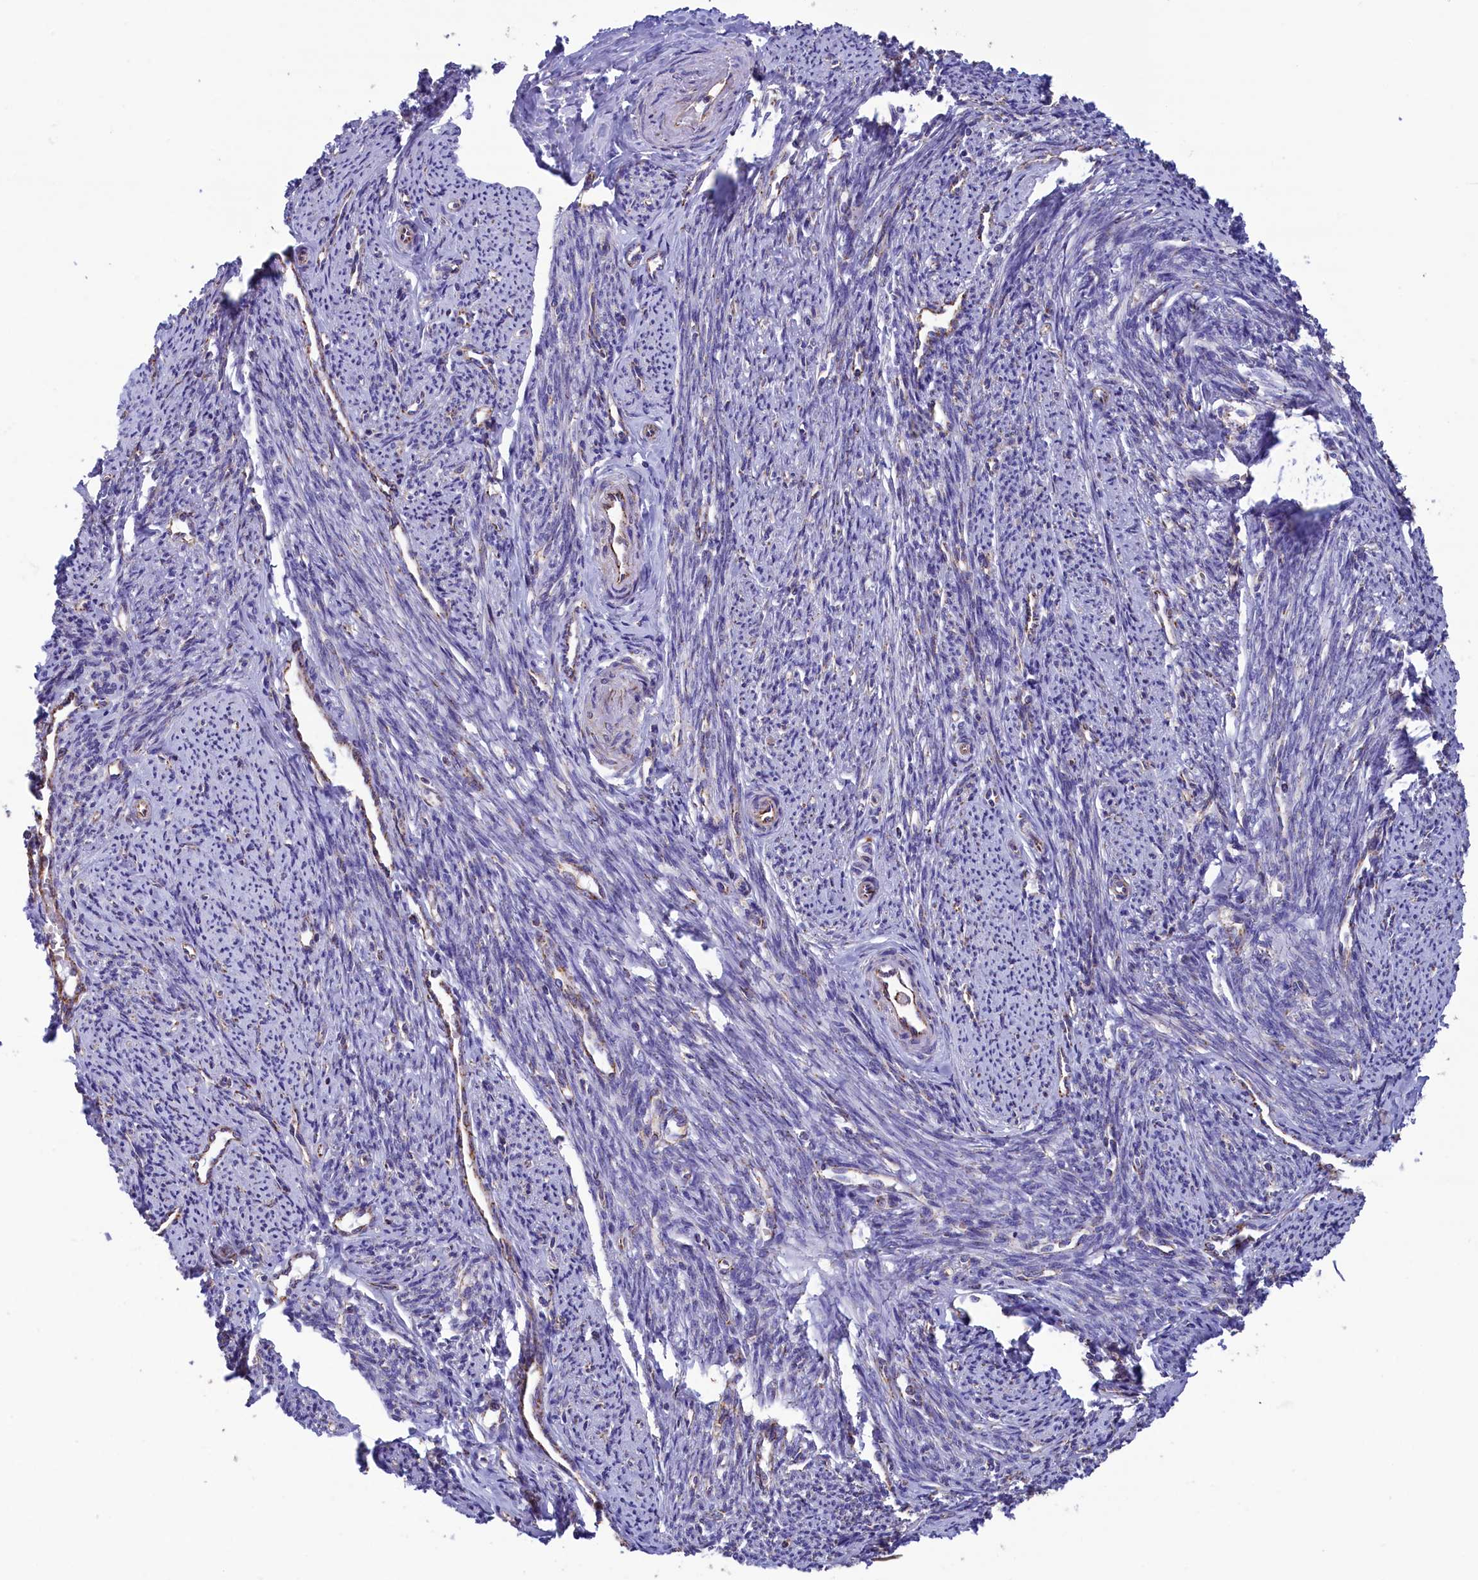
{"staining": {"intensity": "weak", "quantity": "25%-75%", "location": "cytoplasmic/membranous"}, "tissue": "smooth muscle", "cell_type": "Smooth muscle cells", "image_type": "normal", "snomed": [{"axis": "morphology", "description": "Normal tissue, NOS"}, {"axis": "topography", "description": "Smooth muscle"}, {"axis": "topography", "description": "Uterus"}], "caption": "This micrograph demonstrates benign smooth muscle stained with immunohistochemistry to label a protein in brown. The cytoplasmic/membranous of smooth muscle cells show weak positivity for the protein. Nuclei are counter-stained blue.", "gene": "GATB", "patient": {"sex": "female", "age": 59}}